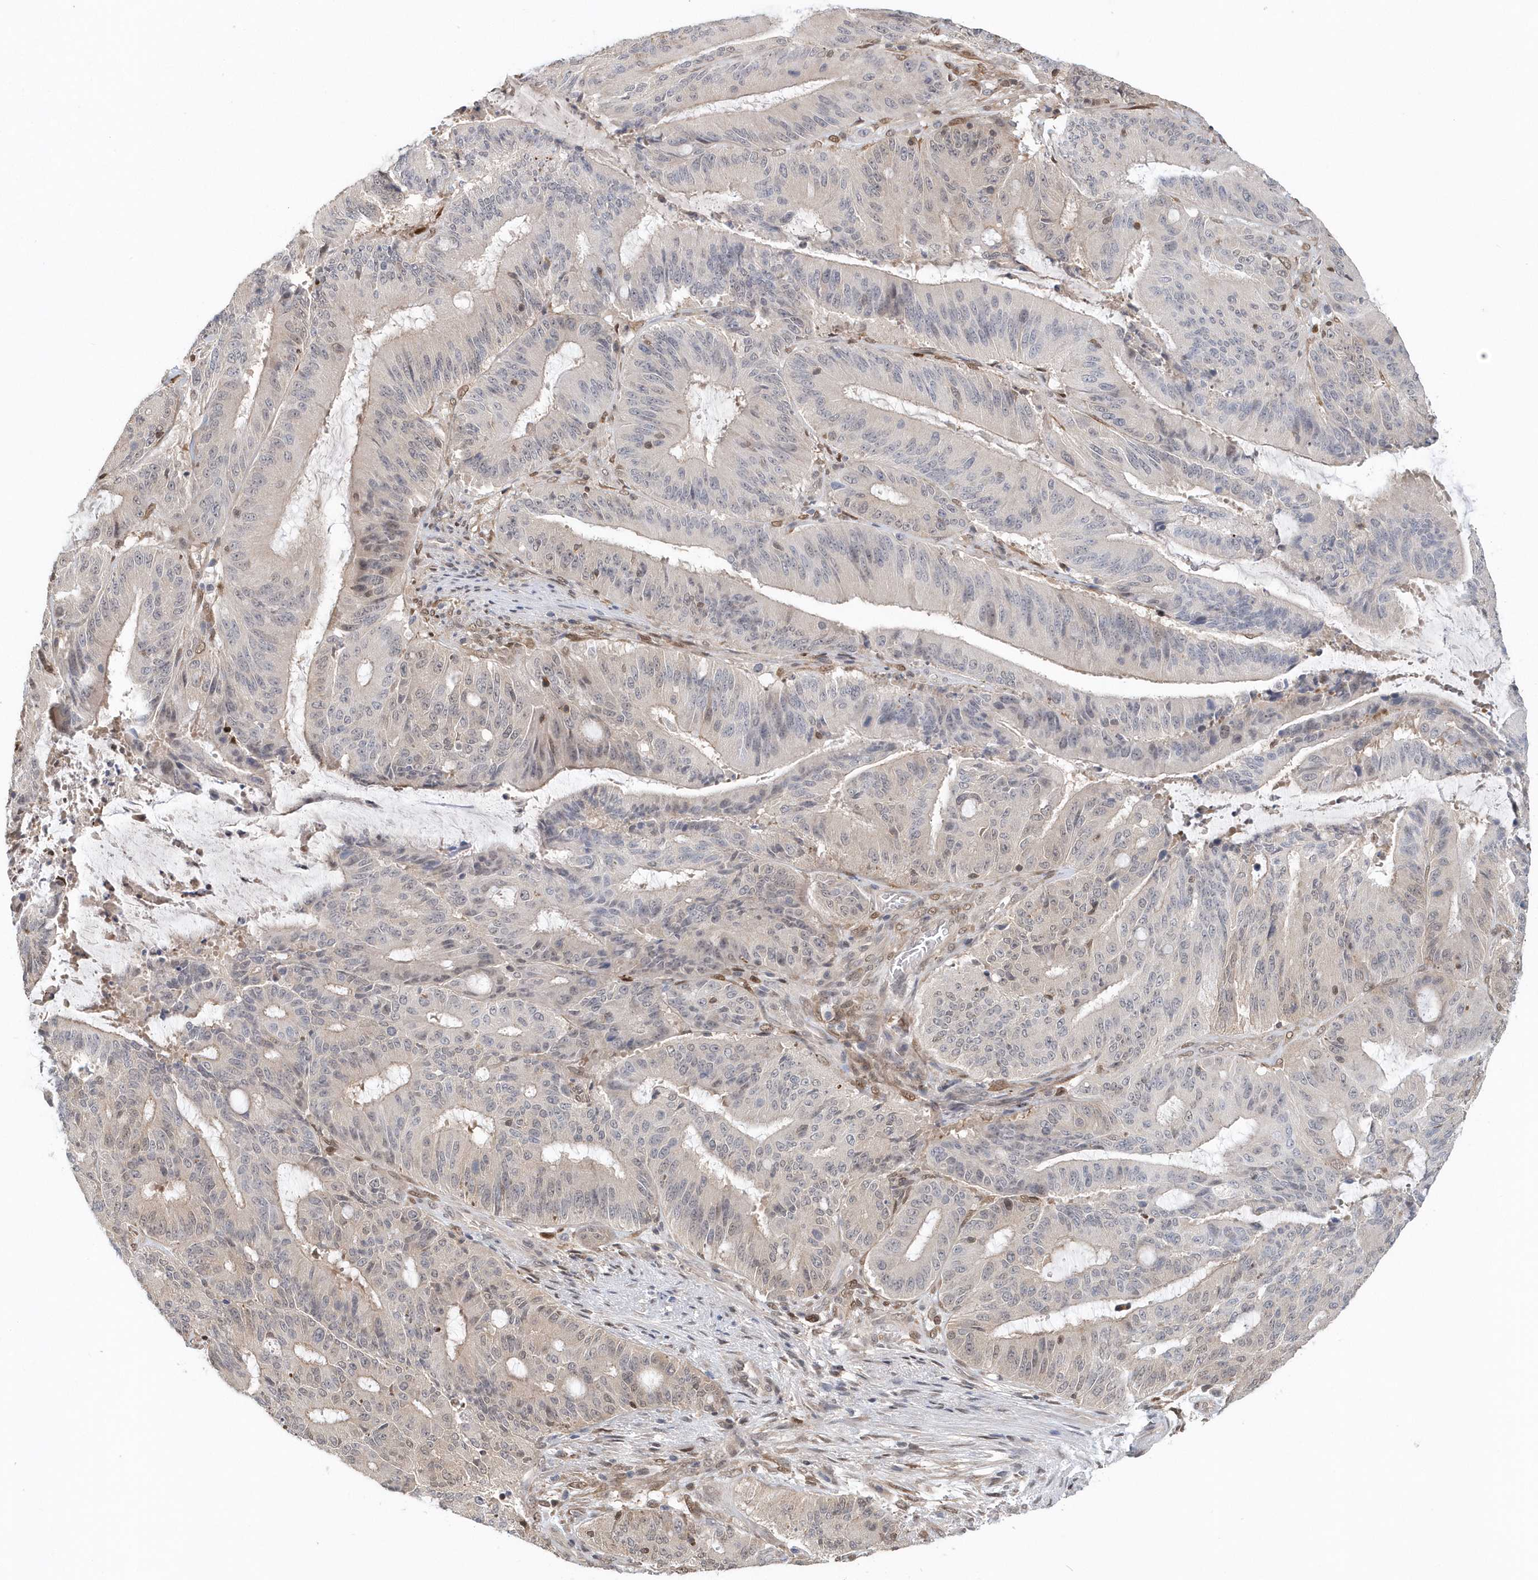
{"staining": {"intensity": "weak", "quantity": "25%-75%", "location": "nuclear"}, "tissue": "liver cancer", "cell_type": "Tumor cells", "image_type": "cancer", "snomed": [{"axis": "morphology", "description": "Normal tissue, NOS"}, {"axis": "morphology", "description": "Cholangiocarcinoma"}, {"axis": "topography", "description": "Liver"}, {"axis": "topography", "description": "Peripheral nerve tissue"}], "caption": "Immunohistochemical staining of human liver cholangiocarcinoma reveals low levels of weak nuclear staining in approximately 25%-75% of tumor cells. (Brightfield microscopy of DAB IHC at high magnification).", "gene": "SUMO2", "patient": {"sex": "female", "age": 73}}